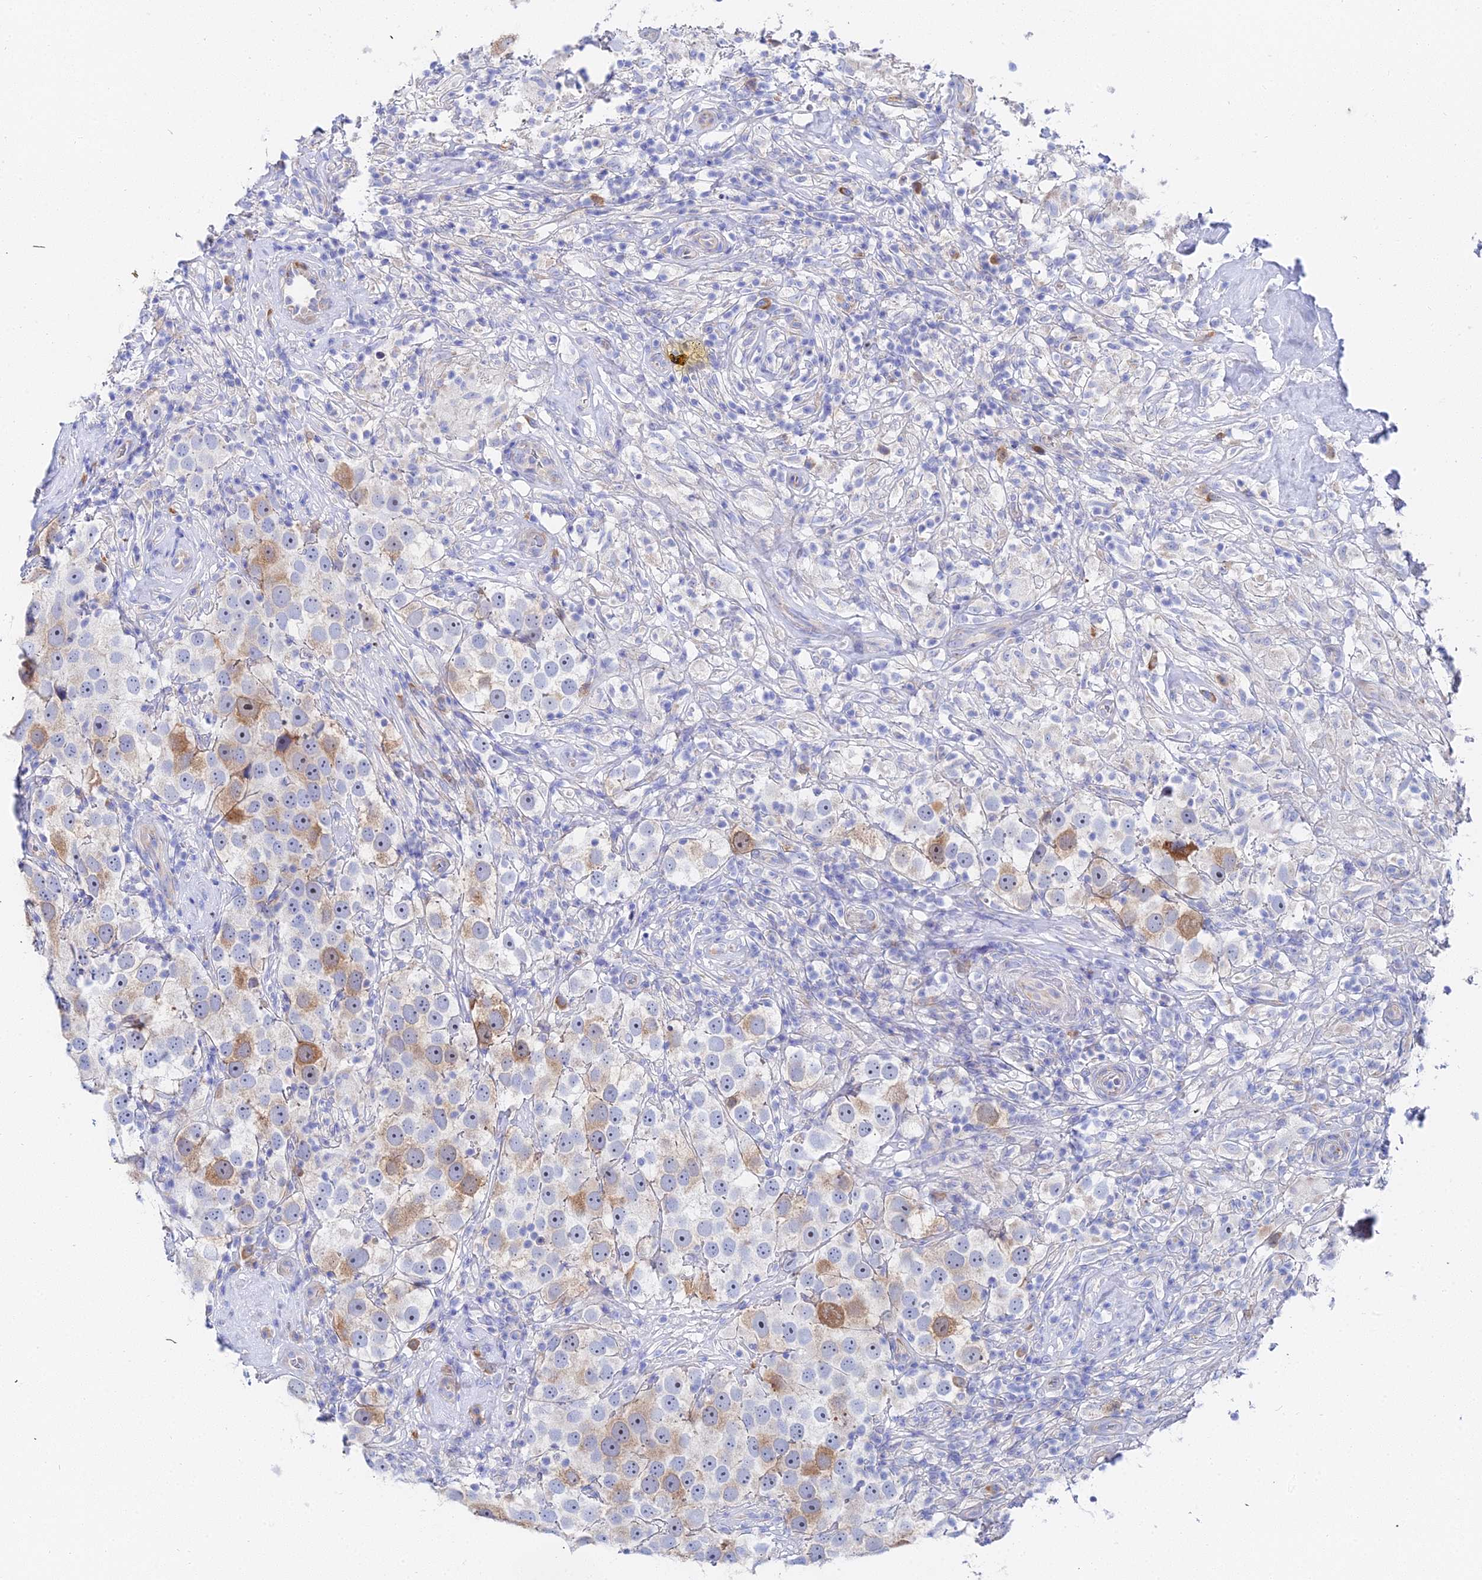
{"staining": {"intensity": "moderate", "quantity": "<25%", "location": "cytoplasmic/membranous"}, "tissue": "testis cancer", "cell_type": "Tumor cells", "image_type": "cancer", "snomed": [{"axis": "morphology", "description": "Seminoma, NOS"}, {"axis": "topography", "description": "Testis"}], "caption": "Immunohistochemical staining of human seminoma (testis) exhibits moderate cytoplasmic/membranous protein staining in approximately <25% of tumor cells.", "gene": "PTTG1", "patient": {"sex": "male", "age": 49}}